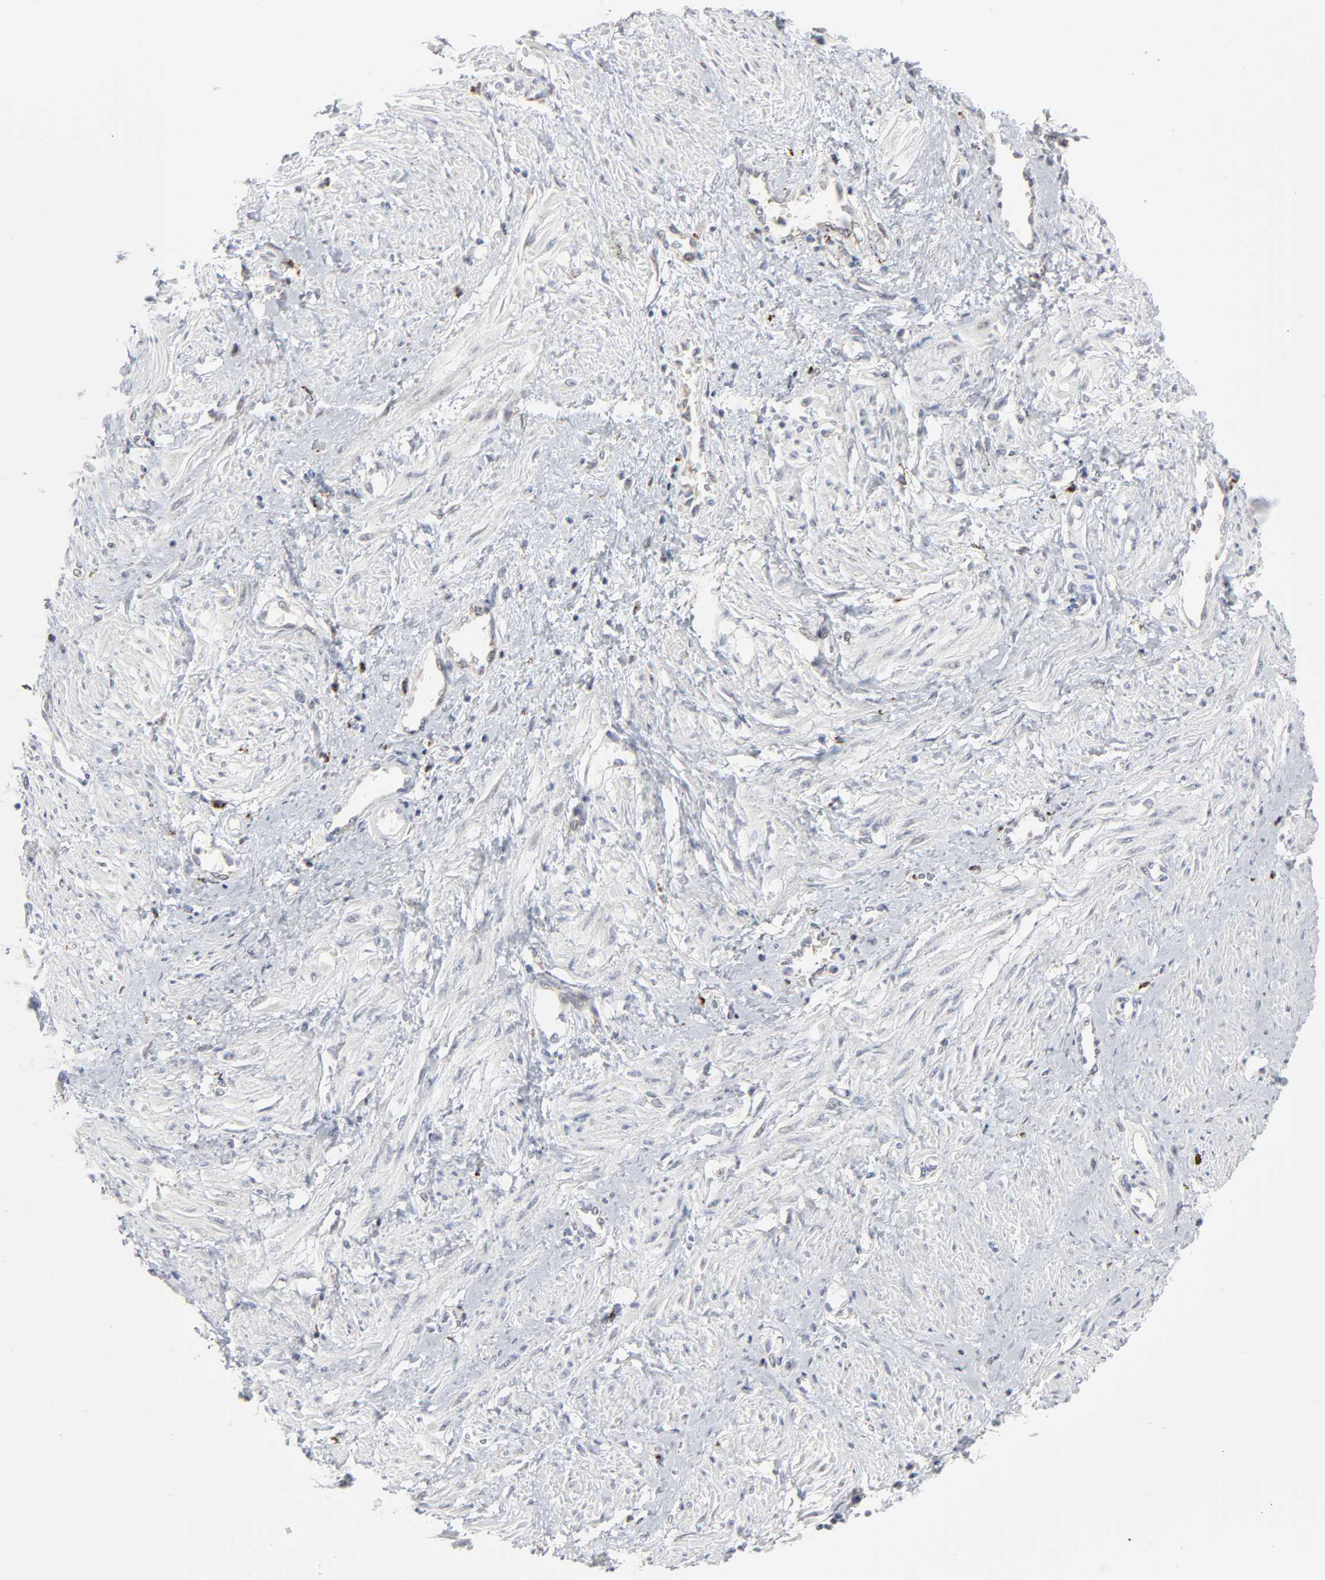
{"staining": {"intensity": "negative", "quantity": "none", "location": "none"}, "tissue": "smooth muscle", "cell_type": "Smooth muscle cells", "image_type": "normal", "snomed": [{"axis": "morphology", "description": "Normal tissue, NOS"}, {"axis": "topography", "description": "Smooth muscle"}, {"axis": "topography", "description": "Uterus"}], "caption": "Benign smooth muscle was stained to show a protein in brown. There is no significant expression in smooth muscle cells. (DAB (3,3'-diaminobenzidine) IHC, high magnification).", "gene": "POMT2", "patient": {"sex": "female", "age": 39}}